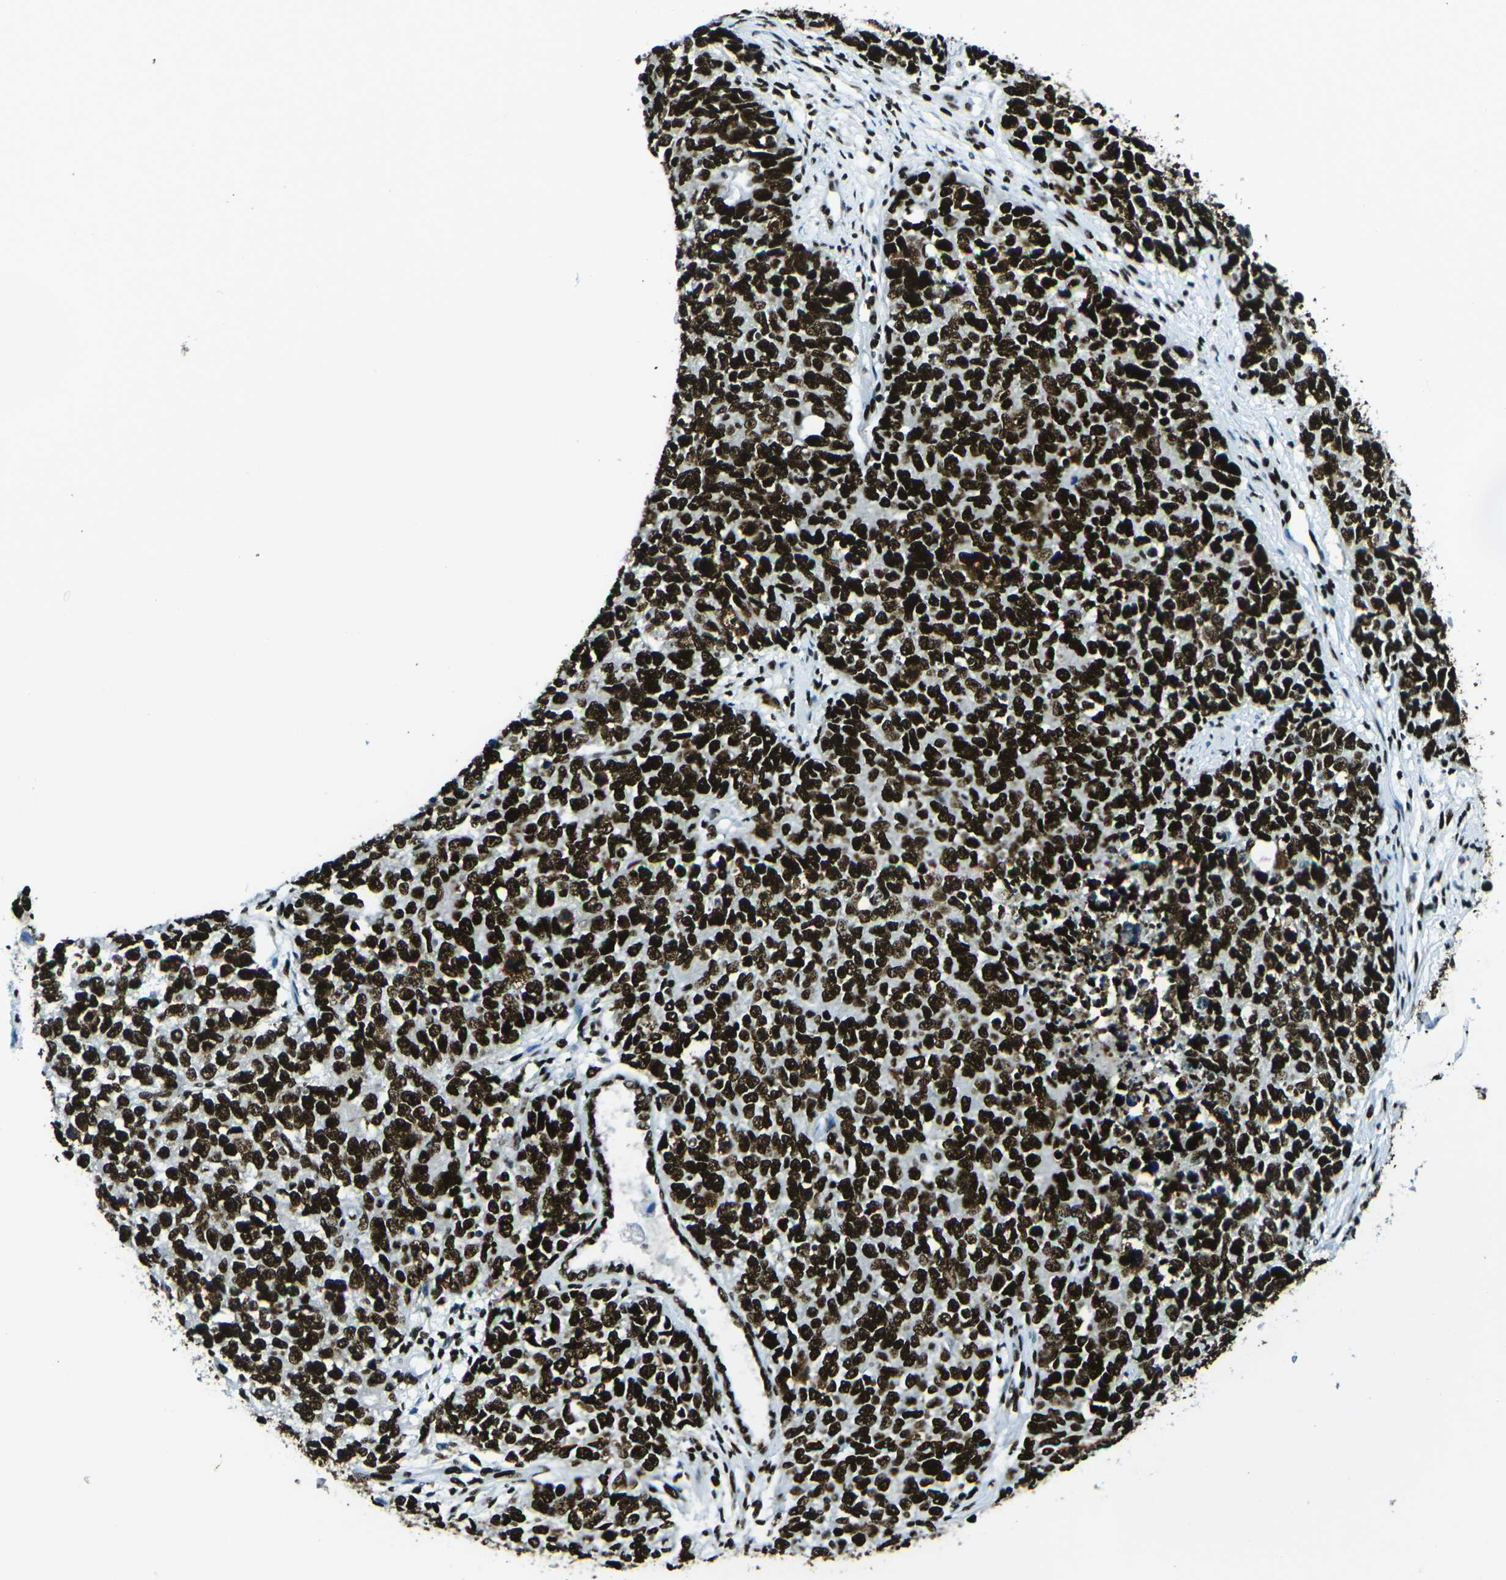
{"staining": {"intensity": "strong", "quantity": ">75%", "location": "nuclear"}, "tissue": "cervical cancer", "cell_type": "Tumor cells", "image_type": "cancer", "snomed": [{"axis": "morphology", "description": "Squamous cell carcinoma, NOS"}, {"axis": "topography", "description": "Cervix"}], "caption": "A brown stain highlights strong nuclear positivity of a protein in human cervical cancer (squamous cell carcinoma) tumor cells.", "gene": "HNRNPL", "patient": {"sex": "female", "age": 63}}